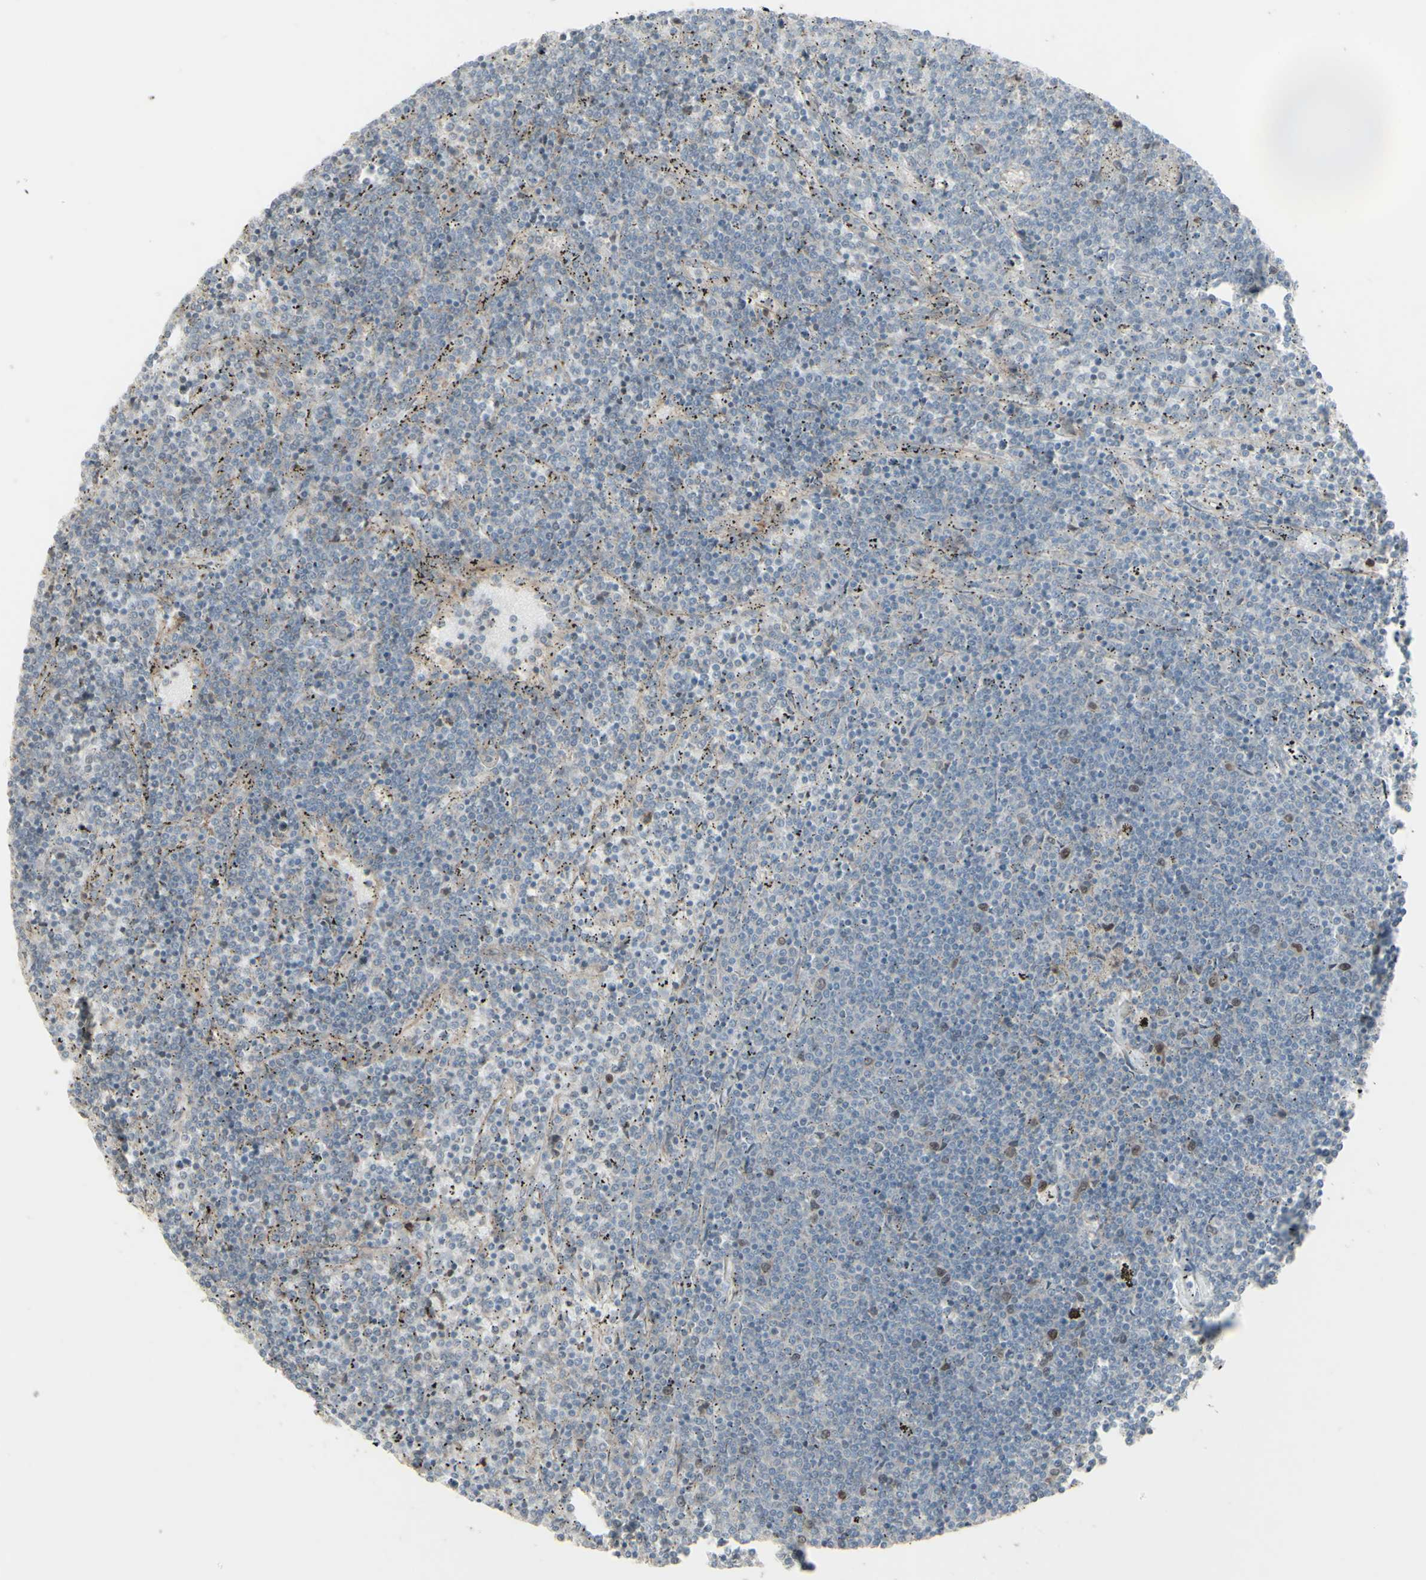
{"staining": {"intensity": "weak", "quantity": "<25%", "location": "nuclear"}, "tissue": "lymphoma", "cell_type": "Tumor cells", "image_type": "cancer", "snomed": [{"axis": "morphology", "description": "Malignant lymphoma, non-Hodgkin's type, Low grade"}, {"axis": "topography", "description": "Spleen"}], "caption": "An immunohistochemistry (IHC) histopathology image of low-grade malignant lymphoma, non-Hodgkin's type is shown. There is no staining in tumor cells of low-grade malignant lymphoma, non-Hodgkin's type.", "gene": "GMNN", "patient": {"sex": "female", "age": 50}}